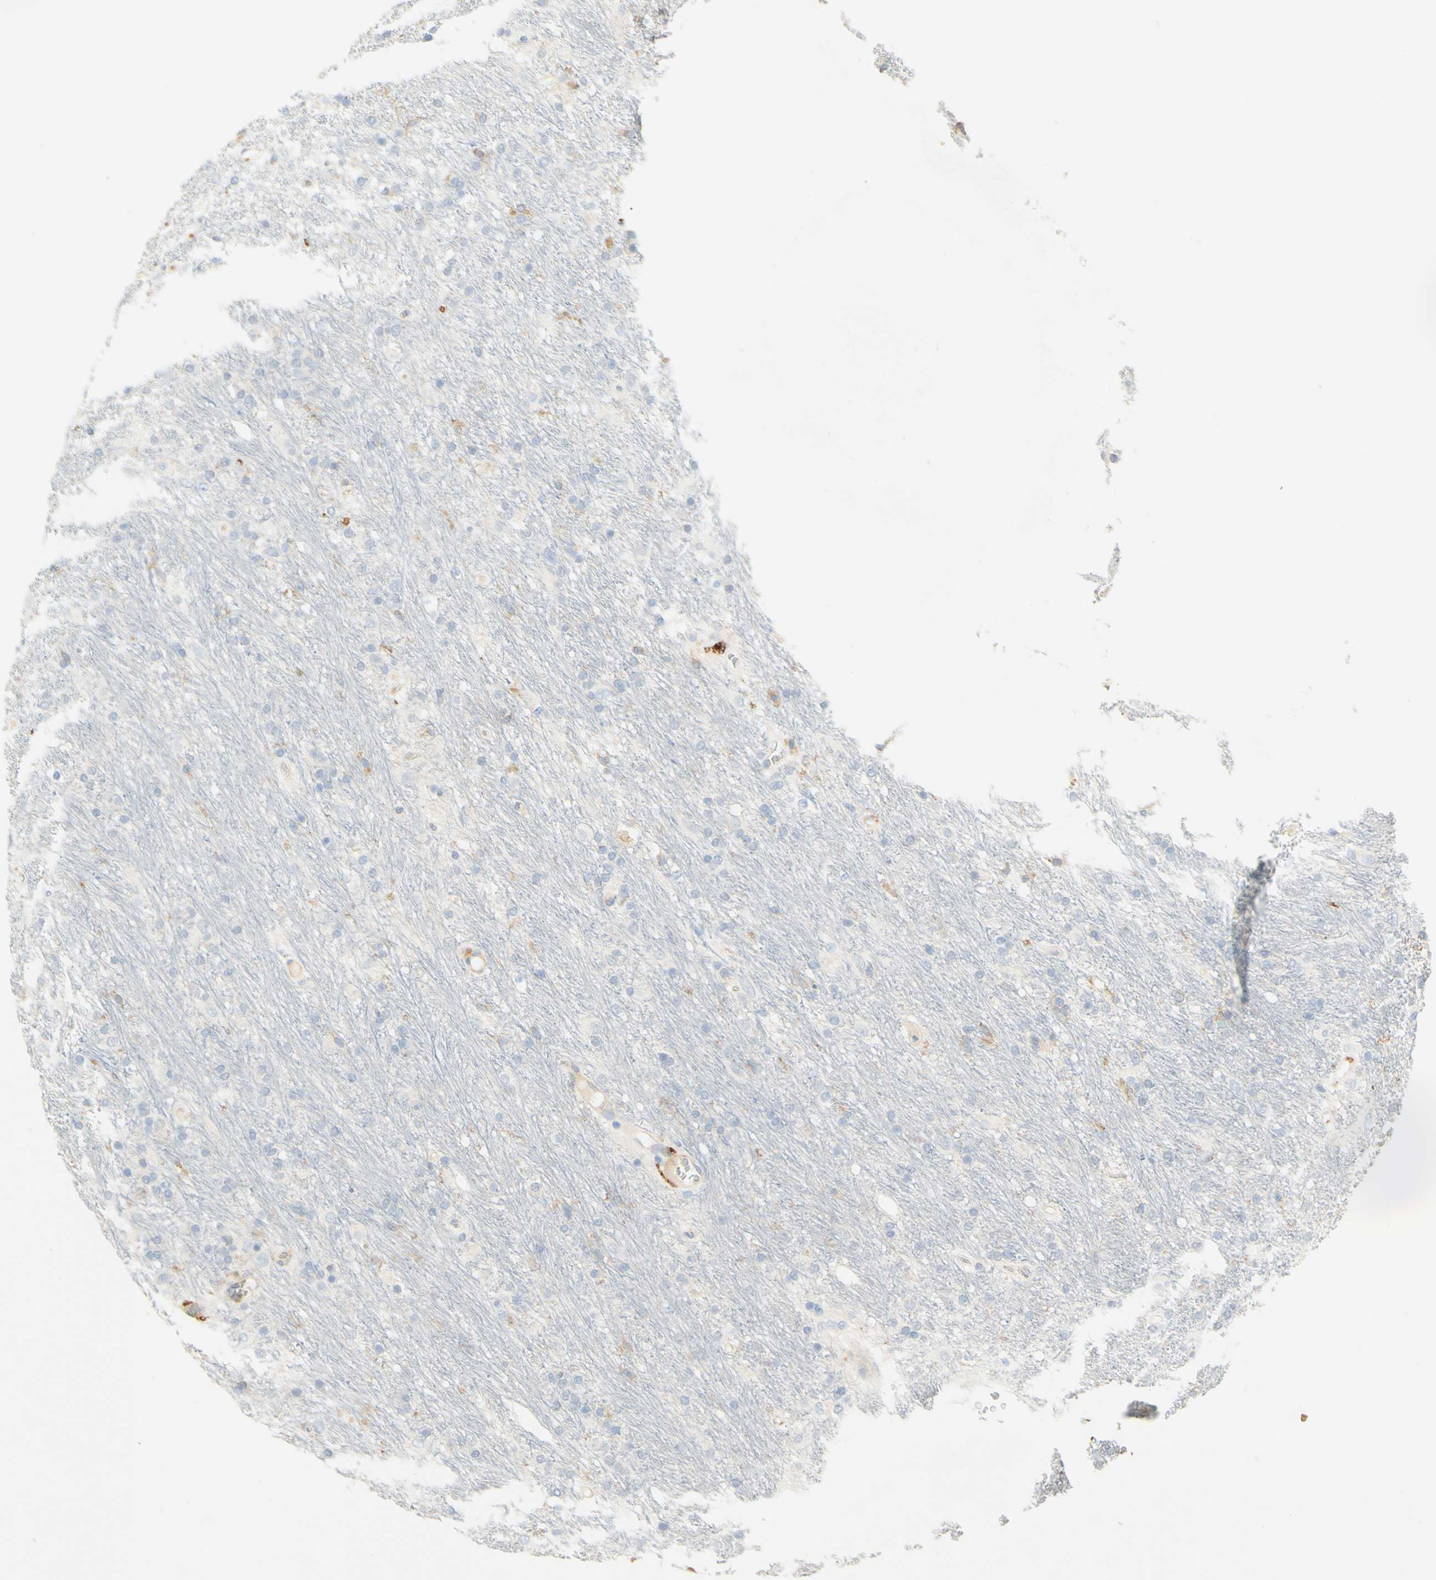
{"staining": {"intensity": "weak", "quantity": "<25%", "location": "cytoplasmic/membranous"}, "tissue": "glioma", "cell_type": "Tumor cells", "image_type": "cancer", "snomed": [{"axis": "morphology", "description": "Glioma, malignant, Low grade"}, {"axis": "topography", "description": "Brain"}], "caption": "Histopathology image shows no protein staining in tumor cells of glioma tissue. (DAB immunohistochemistry visualized using brightfield microscopy, high magnification).", "gene": "FCGRT", "patient": {"sex": "male", "age": 77}}